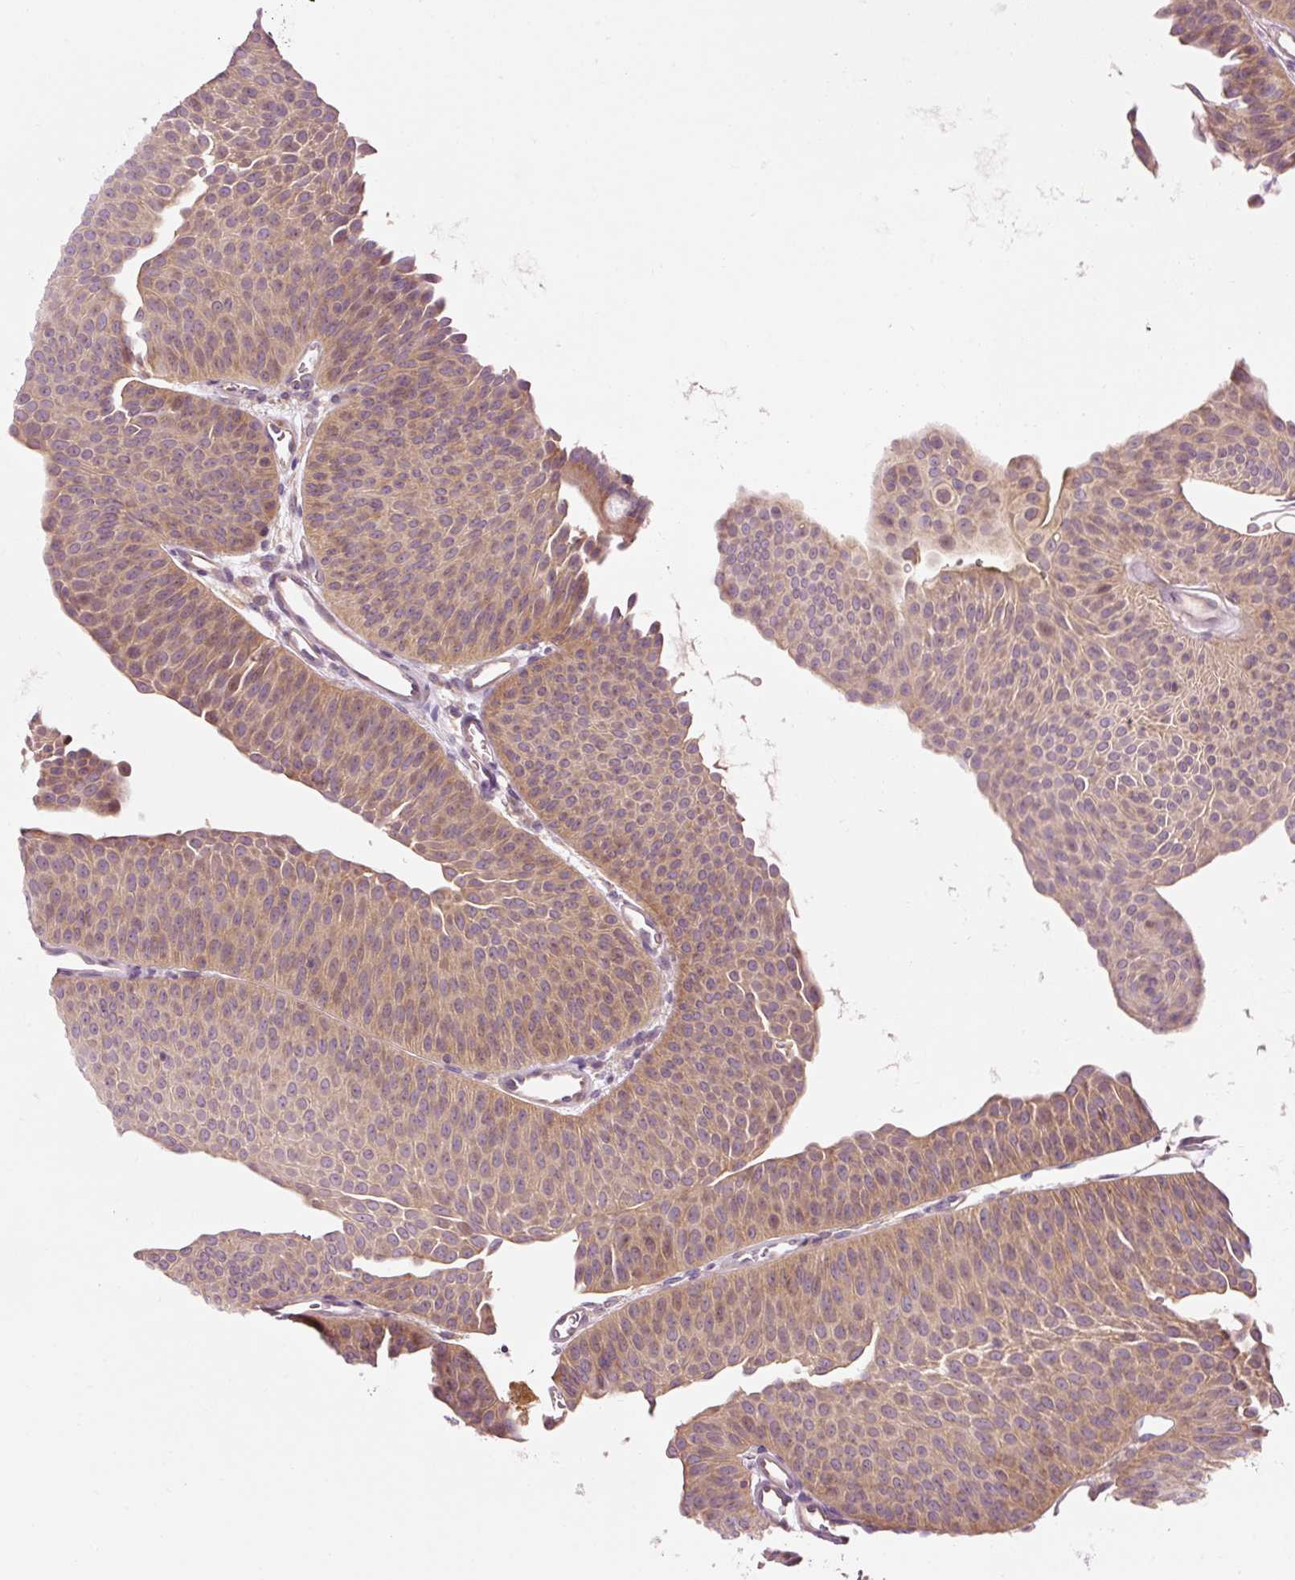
{"staining": {"intensity": "moderate", "quantity": ">75%", "location": "cytoplasmic/membranous,nuclear"}, "tissue": "urothelial cancer", "cell_type": "Tumor cells", "image_type": "cancer", "snomed": [{"axis": "morphology", "description": "Urothelial carcinoma, Low grade"}, {"axis": "topography", "description": "Urinary bladder"}], "caption": "Low-grade urothelial carcinoma stained for a protein (brown) demonstrates moderate cytoplasmic/membranous and nuclear positive expression in approximately >75% of tumor cells.", "gene": "NAPA", "patient": {"sex": "female", "age": 60}}